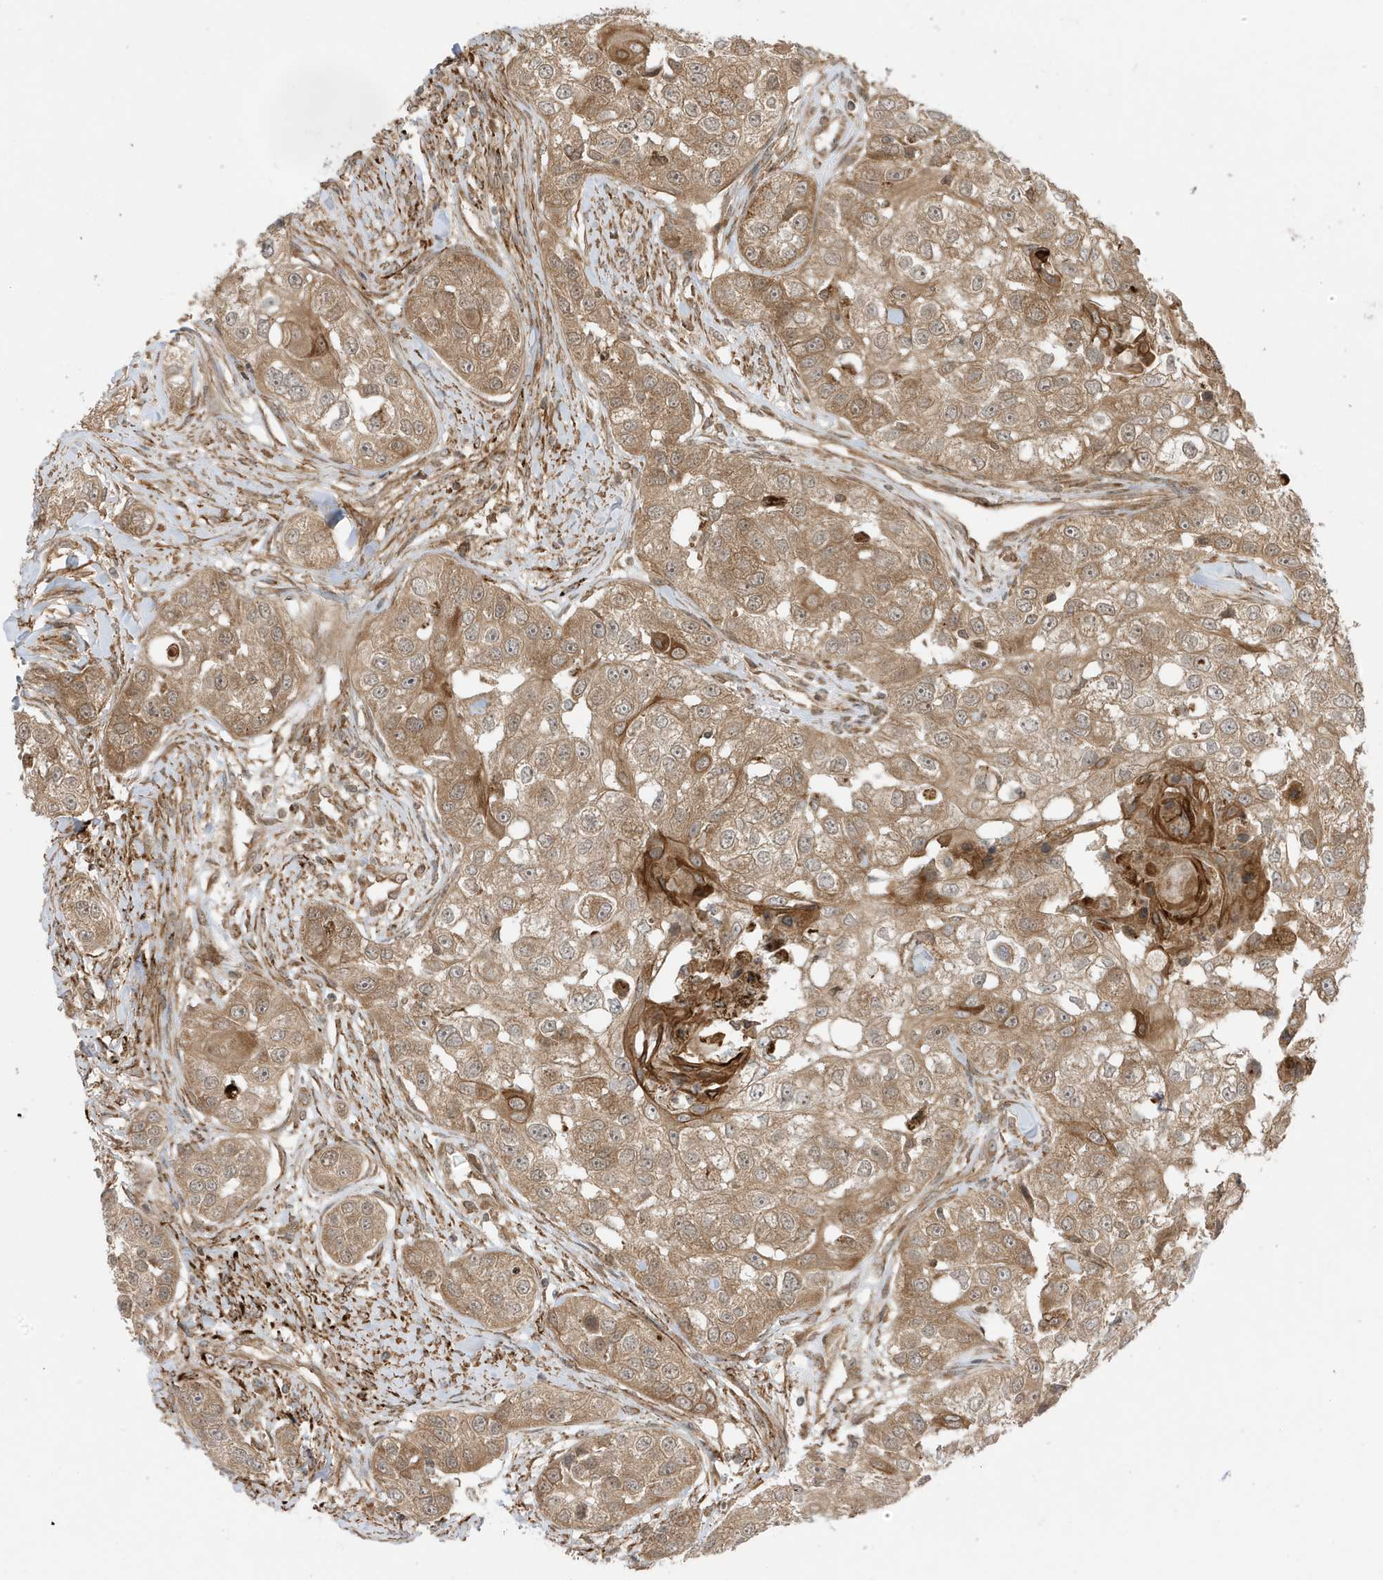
{"staining": {"intensity": "moderate", "quantity": ">75%", "location": "cytoplasmic/membranous"}, "tissue": "head and neck cancer", "cell_type": "Tumor cells", "image_type": "cancer", "snomed": [{"axis": "morphology", "description": "Normal tissue, NOS"}, {"axis": "morphology", "description": "Squamous cell carcinoma, NOS"}, {"axis": "topography", "description": "Skeletal muscle"}, {"axis": "topography", "description": "Head-Neck"}], "caption": "Protein analysis of squamous cell carcinoma (head and neck) tissue exhibits moderate cytoplasmic/membranous positivity in about >75% of tumor cells.", "gene": "DHX36", "patient": {"sex": "male", "age": 51}}